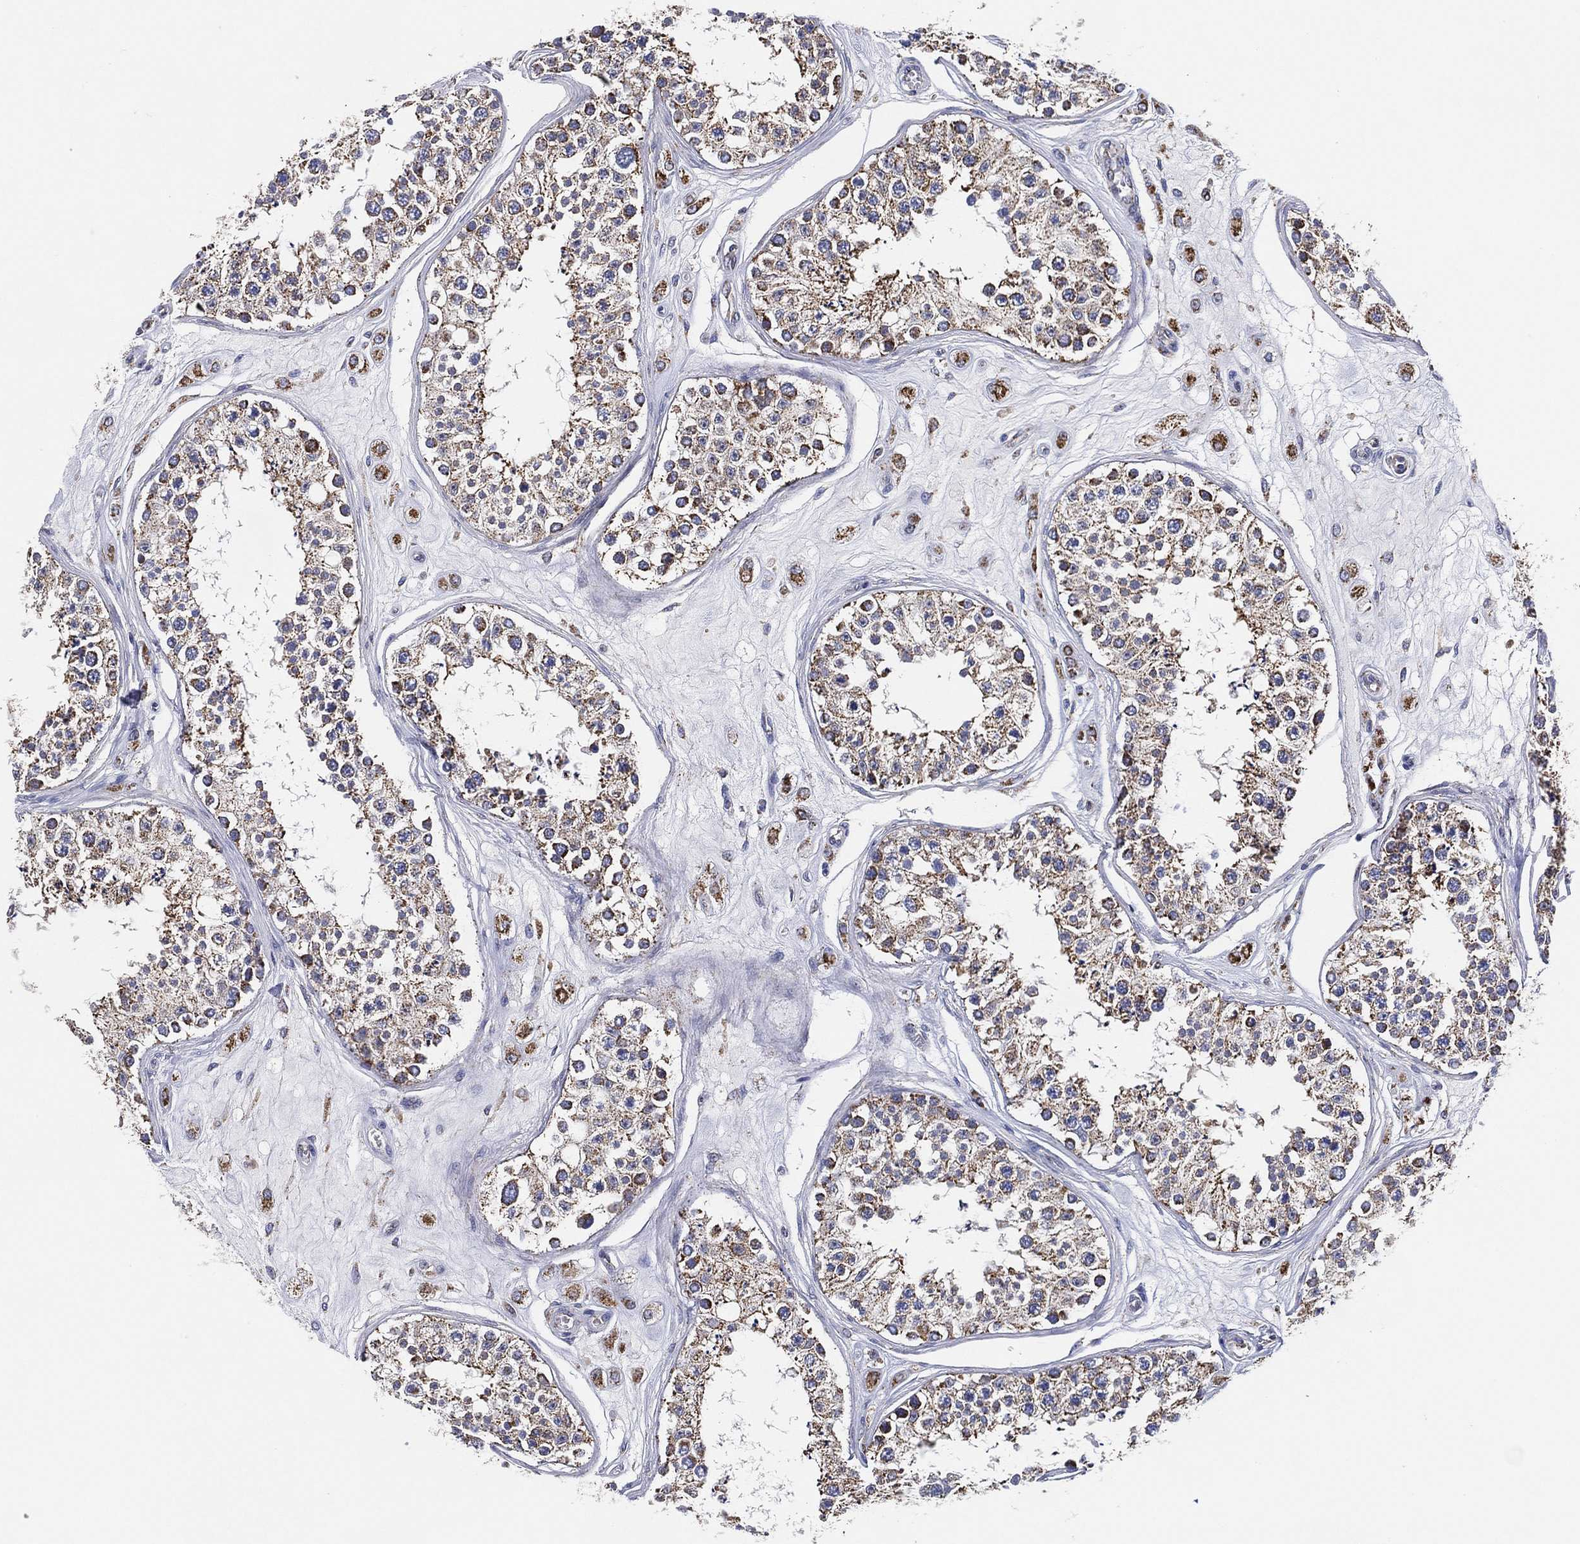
{"staining": {"intensity": "moderate", "quantity": "25%-75%", "location": "cytoplasmic/membranous"}, "tissue": "testis", "cell_type": "Cells in seminiferous ducts", "image_type": "normal", "snomed": [{"axis": "morphology", "description": "Normal tissue, NOS"}, {"axis": "topography", "description": "Testis"}], "caption": "Moderate cytoplasmic/membranous protein expression is present in approximately 25%-75% of cells in seminiferous ducts in testis. (DAB (3,3'-diaminobenzidine) IHC, brown staining for protein, blue staining for nuclei).", "gene": "GCAT", "patient": {"sex": "male", "age": 25}}